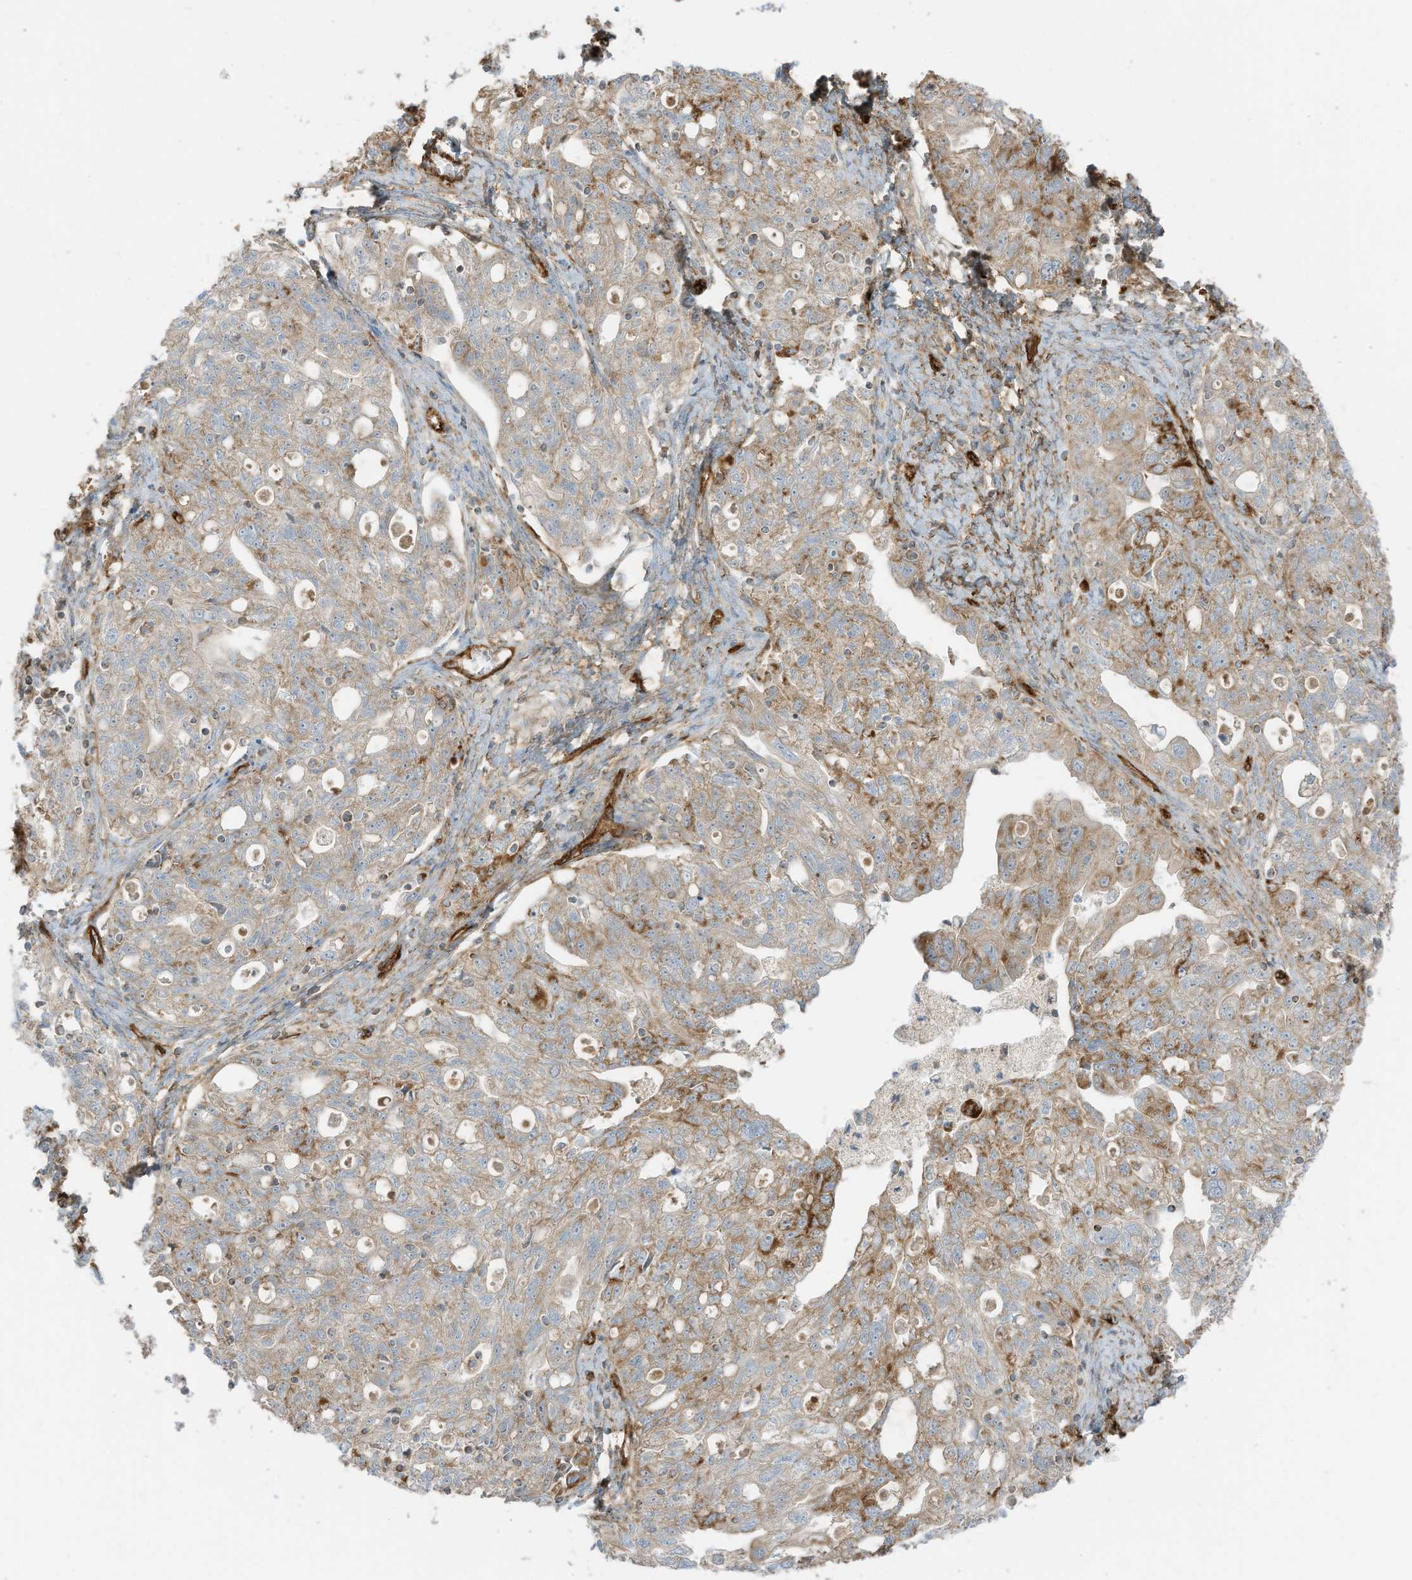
{"staining": {"intensity": "moderate", "quantity": "25%-75%", "location": "cytoplasmic/membranous"}, "tissue": "ovarian cancer", "cell_type": "Tumor cells", "image_type": "cancer", "snomed": [{"axis": "morphology", "description": "Carcinoma, NOS"}, {"axis": "morphology", "description": "Cystadenocarcinoma, serous, NOS"}, {"axis": "topography", "description": "Ovary"}], "caption": "Ovarian cancer (carcinoma) stained with IHC reveals moderate cytoplasmic/membranous staining in about 25%-75% of tumor cells.", "gene": "ABCB7", "patient": {"sex": "female", "age": 69}}